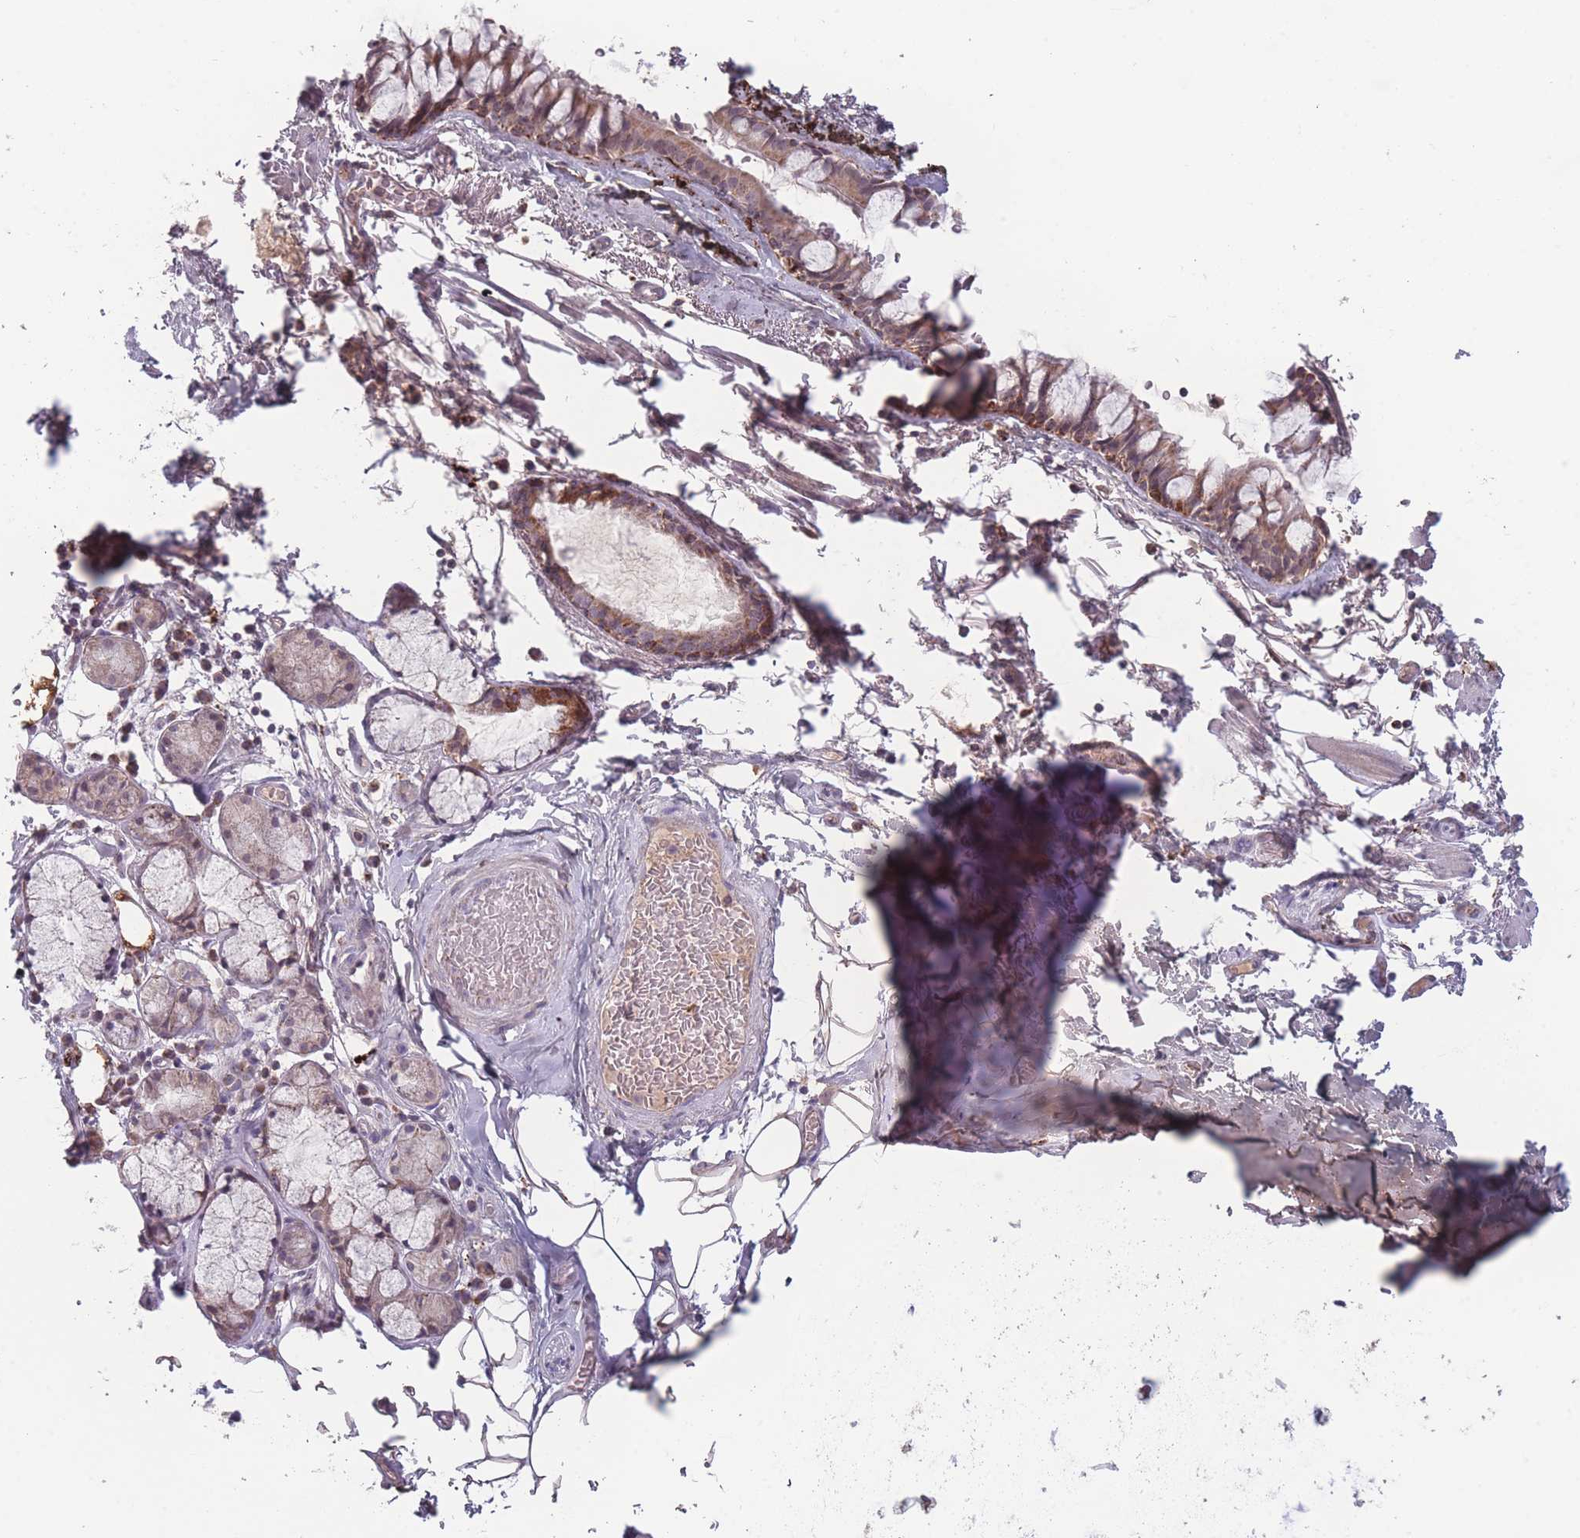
{"staining": {"intensity": "weak", "quantity": ">75%", "location": "cytoplasmic/membranous"}, "tissue": "bronchus", "cell_type": "Respiratory epithelial cells", "image_type": "normal", "snomed": [{"axis": "morphology", "description": "Normal tissue, NOS"}, {"axis": "topography", "description": "Cartilage tissue"}], "caption": "Protein staining by IHC demonstrates weak cytoplasmic/membranous expression in approximately >75% of respiratory epithelial cells in unremarkable bronchus.", "gene": "TMEM232", "patient": {"sex": "male", "age": 63}}